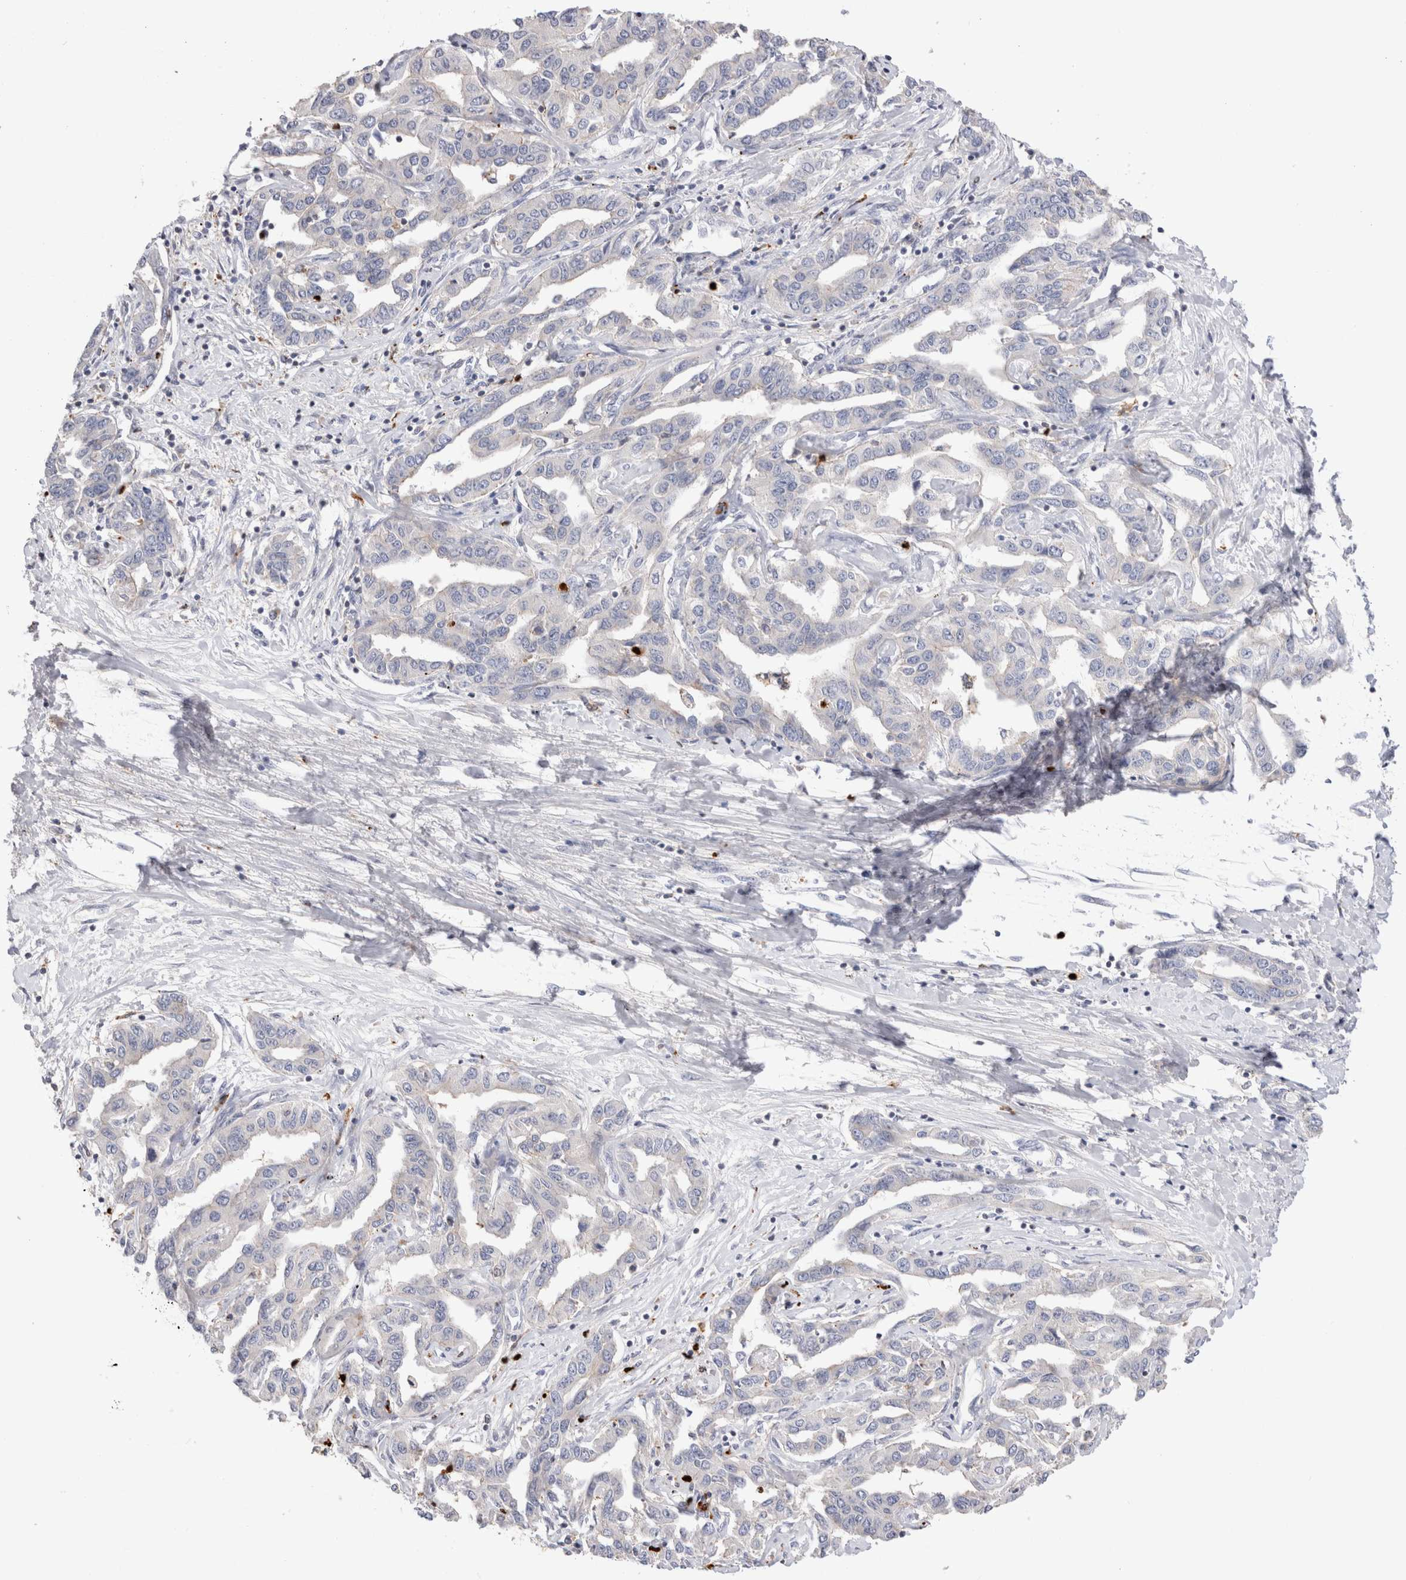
{"staining": {"intensity": "negative", "quantity": "none", "location": "none"}, "tissue": "liver cancer", "cell_type": "Tumor cells", "image_type": "cancer", "snomed": [{"axis": "morphology", "description": "Cholangiocarcinoma"}, {"axis": "topography", "description": "Liver"}], "caption": "The image demonstrates no significant positivity in tumor cells of liver cancer (cholangiocarcinoma).", "gene": "NXT2", "patient": {"sex": "male", "age": 59}}